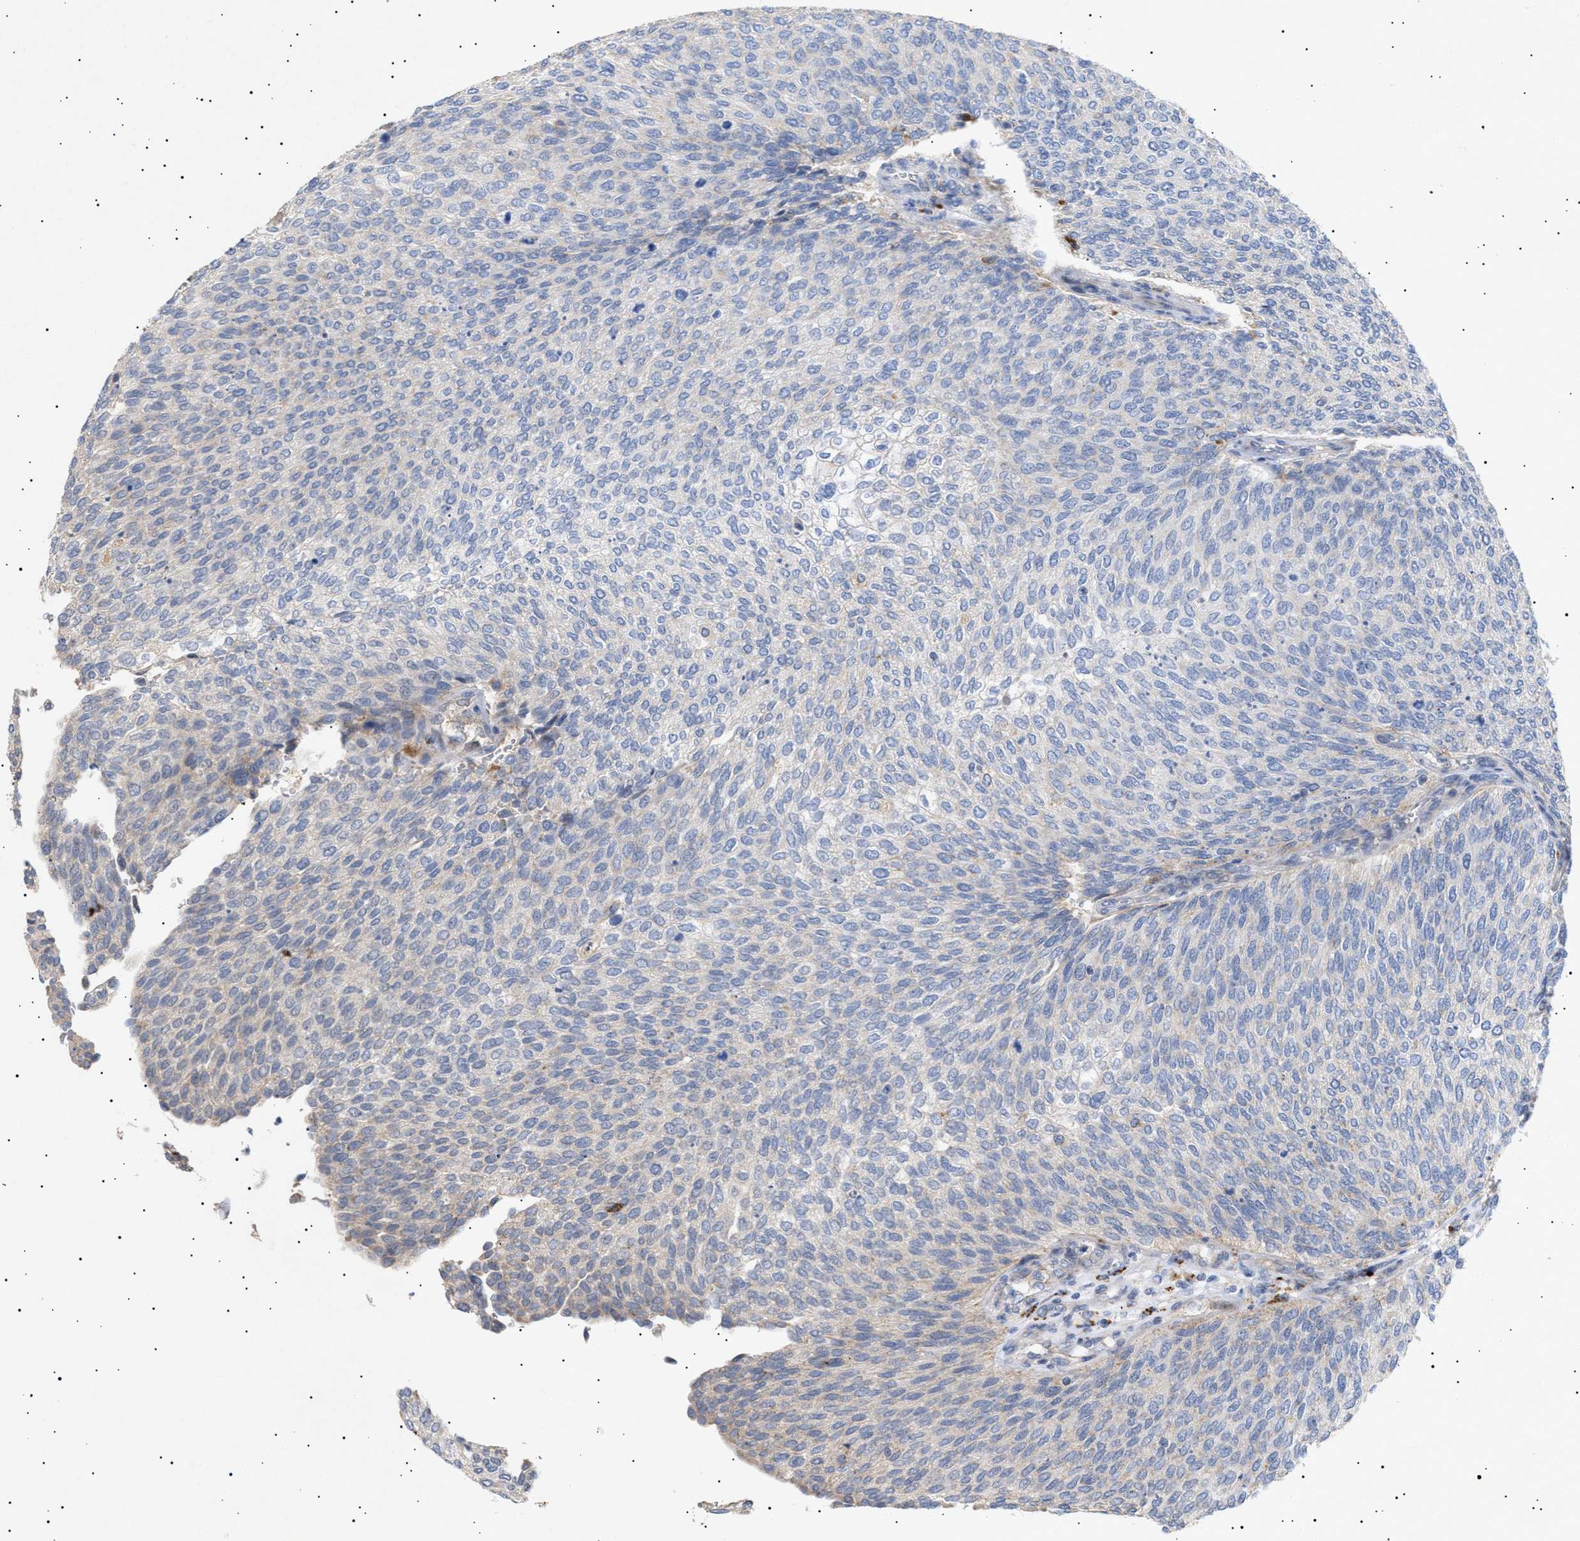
{"staining": {"intensity": "weak", "quantity": "<25%", "location": "cytoplasmic/membranous"}, "tissue": "urothelial cancer", "cell_type": "Tumor cells", "image_type": "cancer", "snomed": [{"axis": "morphology", "description": "Urothelial carcinoma, Low grade"}, {"axis": "topography", "description": "Urinary bladder"}], "caption": "A histopathology image of urothelial cancer stained for a protein shows no brown staining in tumor cells. Nuclei are stained in blue.", "gene": "SIRT5", "patient": {"sex": "female", "age": 79}}